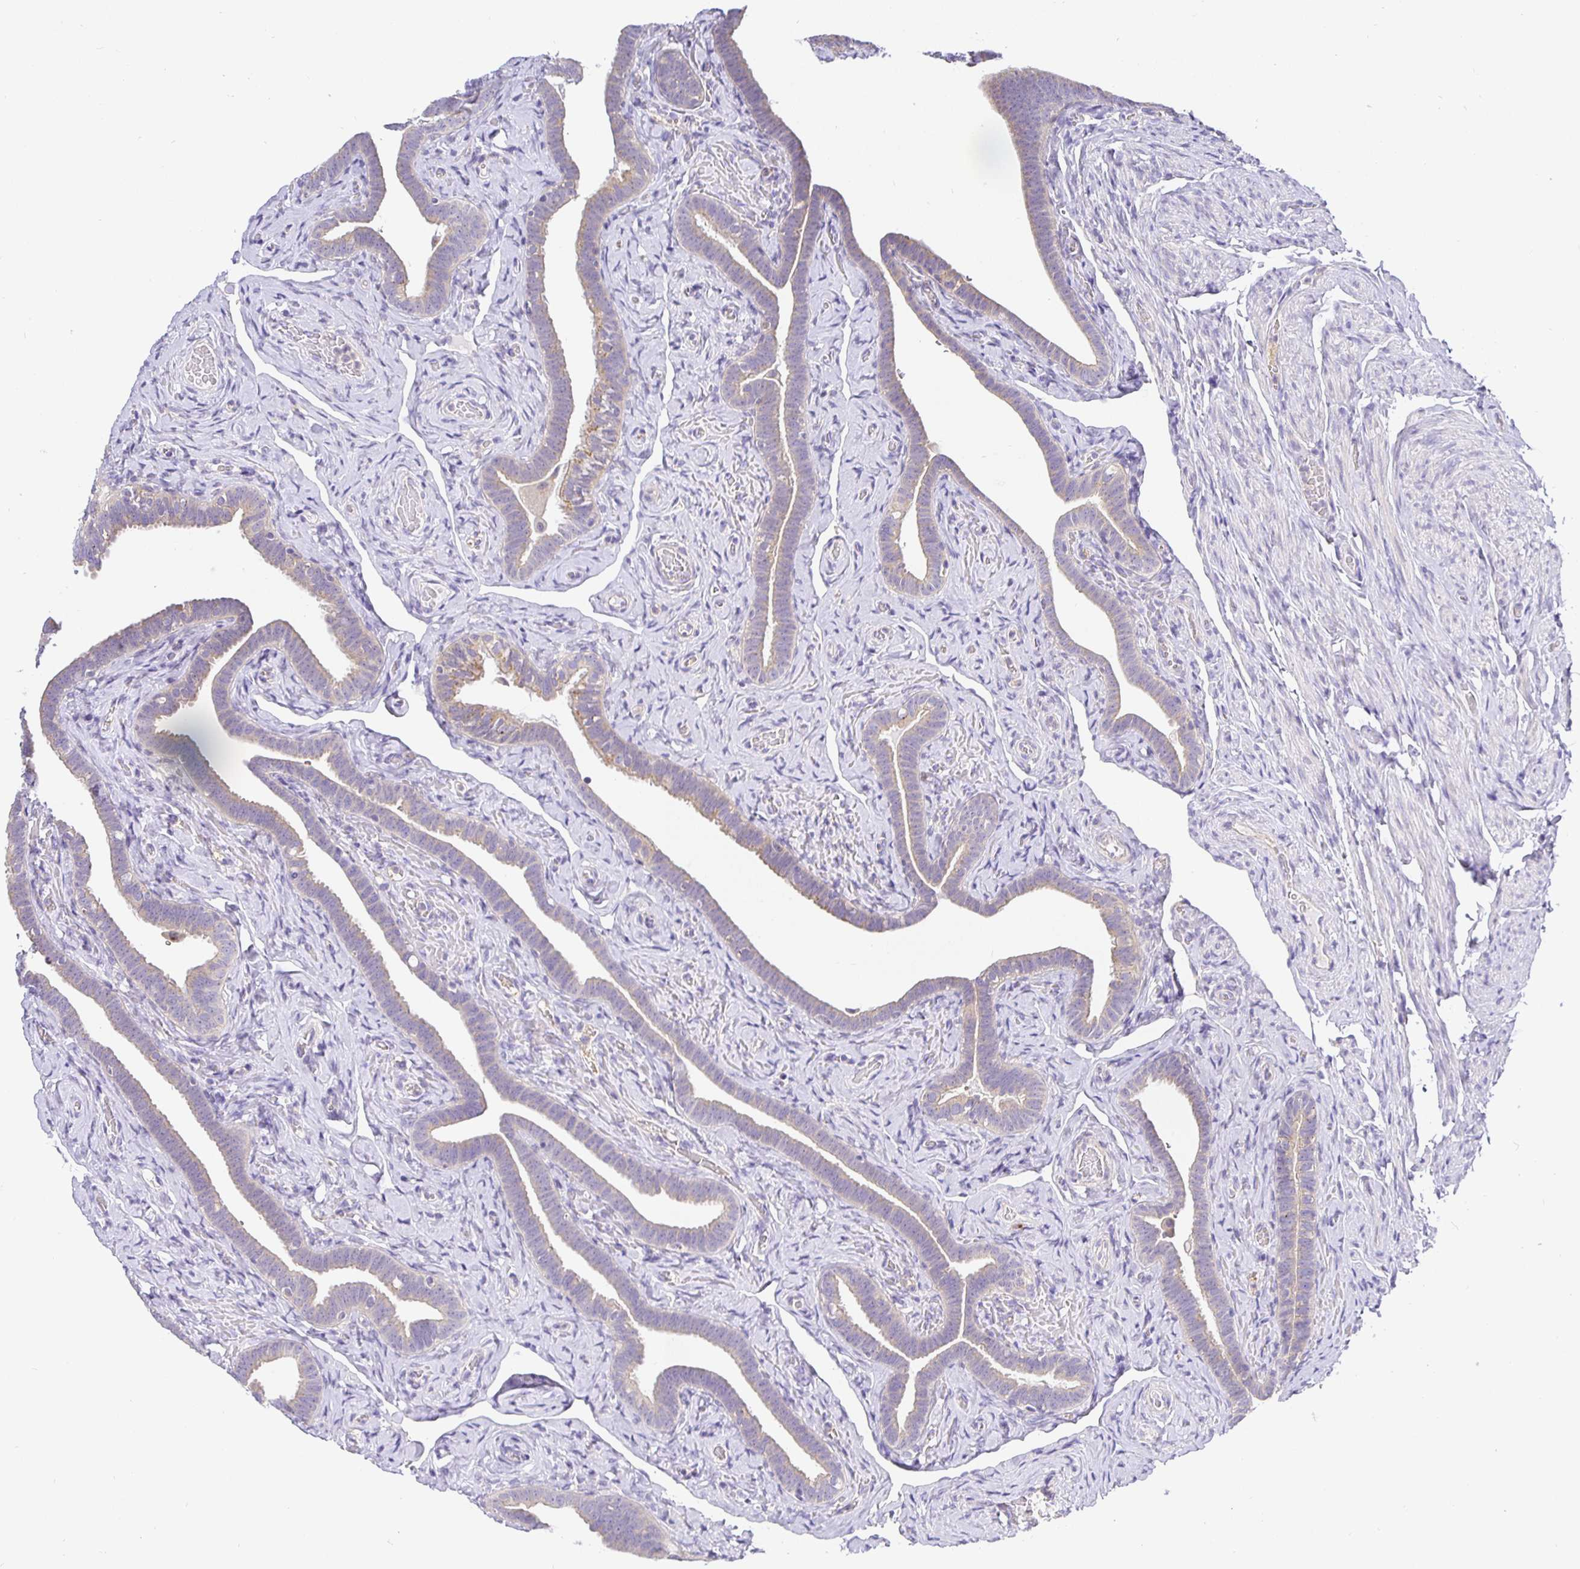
{"staining": {"intensity": "weak", "quantity": "25%-75%", "location": "cytoplasmic/membranous"}, "tissue": "fallopian tube", "cell_type": "Glandular cells", "image_type": "normal", "snomed": [{"axis": "morphology", "description": "Normal tissue, NOS"}, {"axis": "topography", "description": "Fallopian tube"}], "caption": "Immunohistochemical staining of normal human fallopian tube shows low levels of weak cytoplasmic/membranous positivity in about 25%-75% of glandular cells. The staining was performed using DAB to visualize the protein expression in brown, while the nuclei were stained in blue with hematoxylin (Magnification: 20x).", "gene": "OPALIN", "patient": {"sex": "female", "age": 69}}